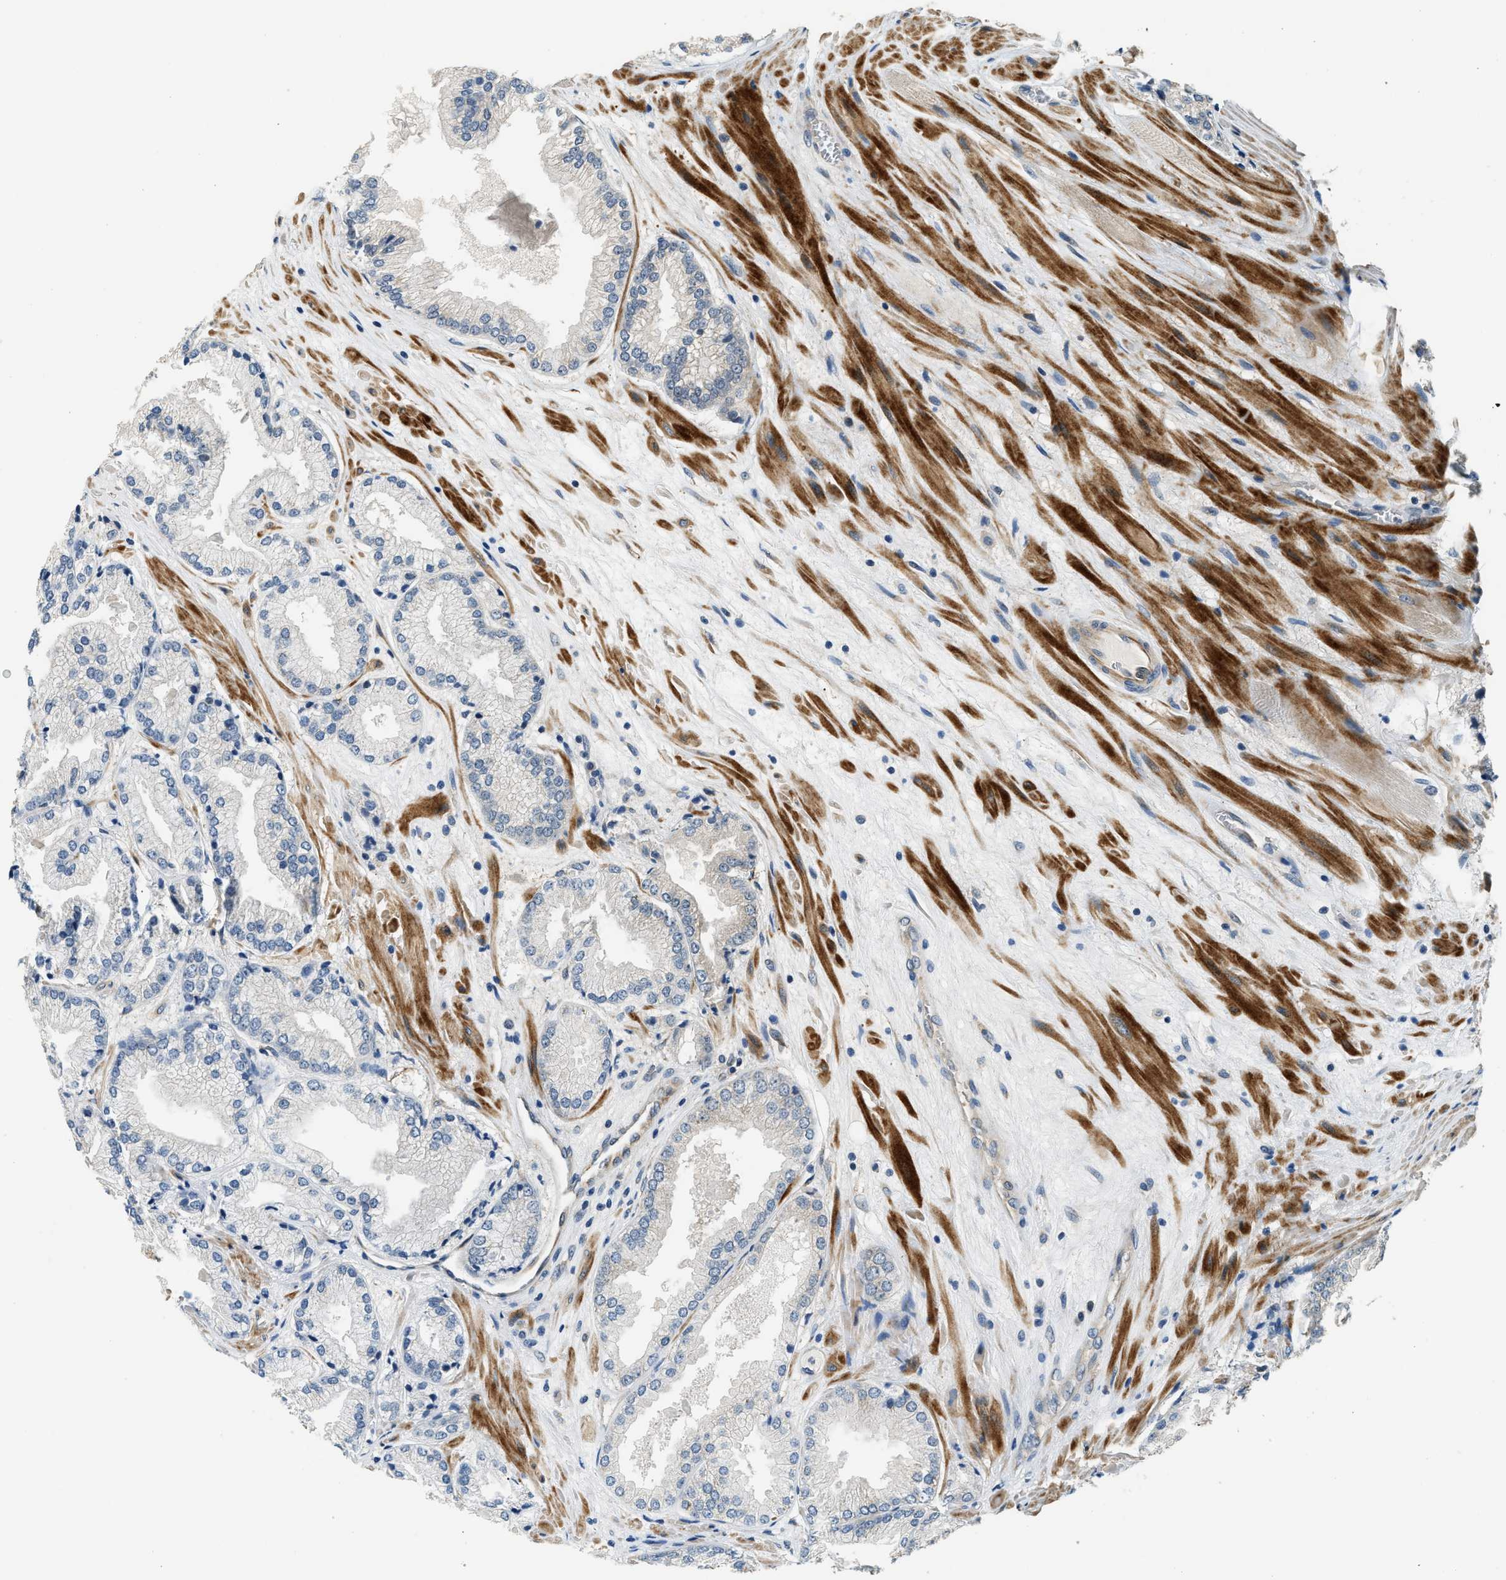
{"staining": {"intensity": "negative", "quantity": "none", "location": "none"}, "tissue": "prostate cancer", "cell_type": "Tumor cells", "image_type": "cancer", "snomed": [{"axis": "morphology", "description": "Adenocarcinoma, High grade"}, {"axis": "topography", "description": "Prostate"}], "caption": "Immunohistochemical staining of human prostate cancer demonstrates no significant positivity in tumor cells.", "gene": "ALOX12", "patient": {"sex": "male", "age": 59}}